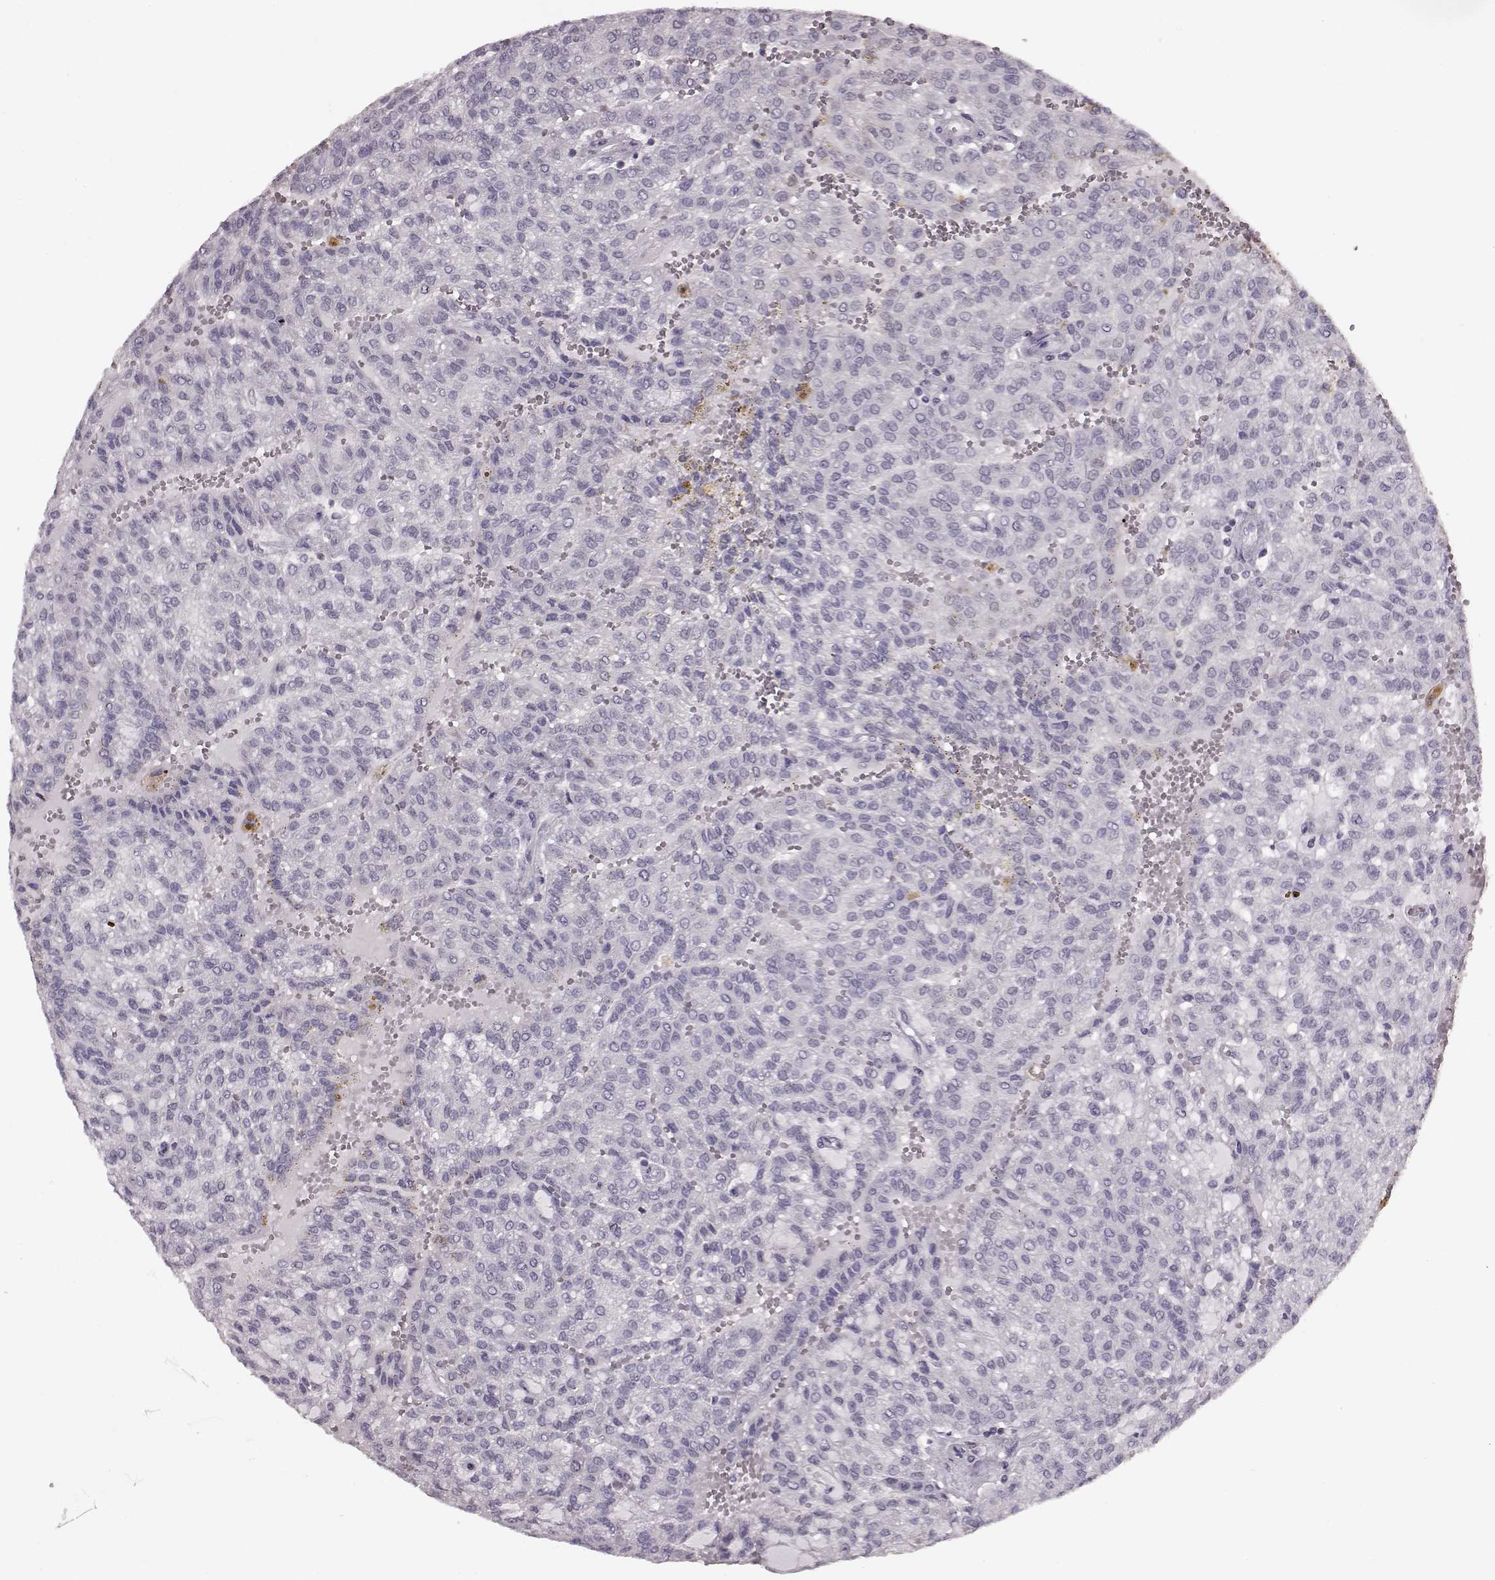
{"staining": {"intensity": "negative", "quantity": "none", "location": "none"}, "tissue": "renal cancer", "cell_type": "Tumor cells", "image_type": "cancer", "snomed": [{"axis": "morphology", "description": "Adenocarcinoma, NOS"}, {"axis": "topography", "description": "Kidney"}], "caption": "Photomicrograph shows no protein staining in tumor cells of renal cancer tissue.", "gene": "RP1L1", "patient": {"sex": "male", "age": 63}}